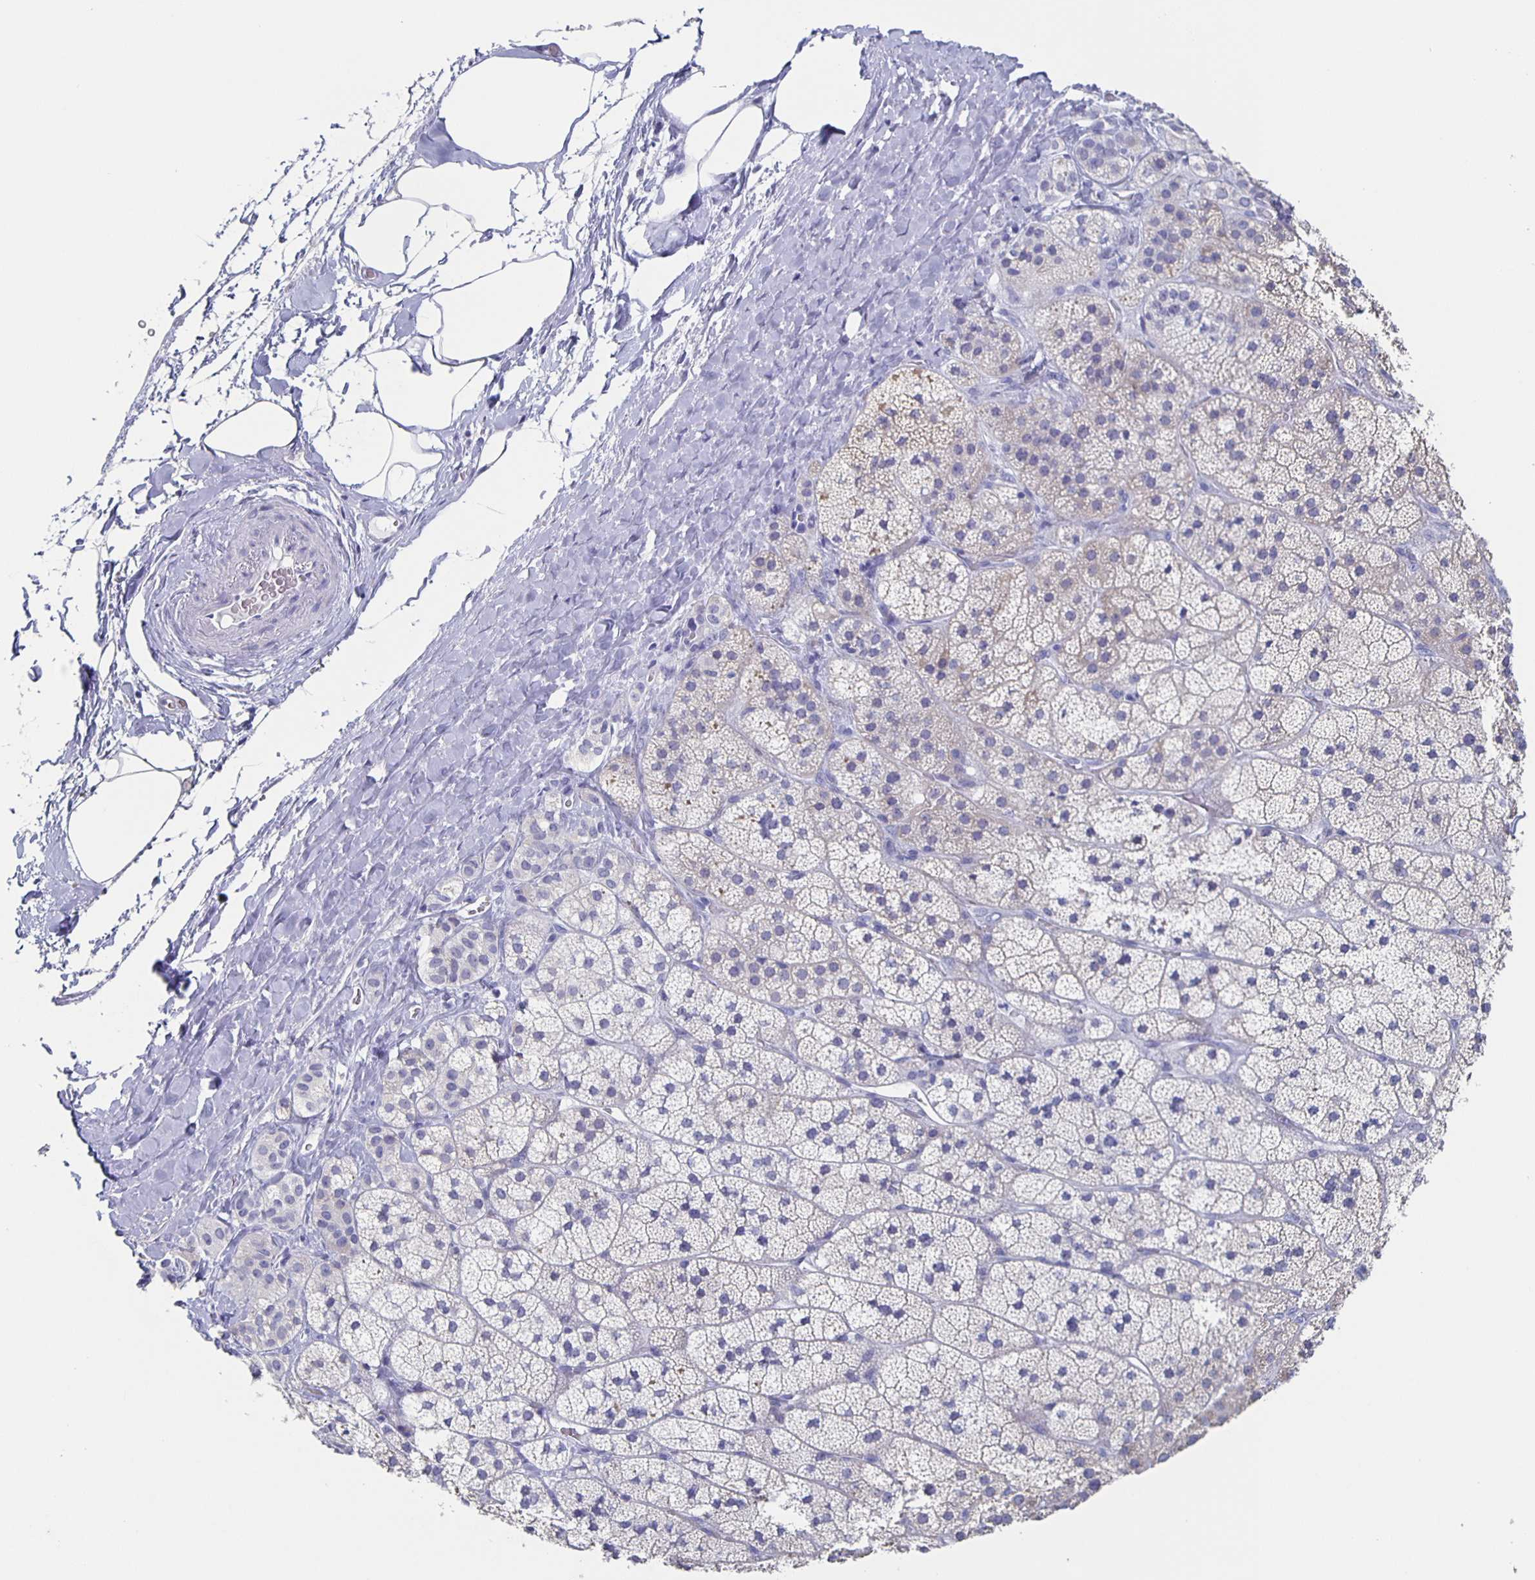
{"staining": {"intensity": "weak", "quantity": "<25%", "location": "cytoplasmic/membranous"}, "tissue": "adrenal gland", "cell_type": "Glandular cells", "image_type": "normal", "snomed": [{"axis": "morphology", "description": "Normal tissue, NOS"}, {"axis": "topography", "description": "Adrenal gland"}], "caption": "Glandular cells show no significant expression in unremarkable adrenal gland. Nuclei are stained in blue.", "gene": "SLC34A2", "patient": {"sex": "male", "age": 57}}